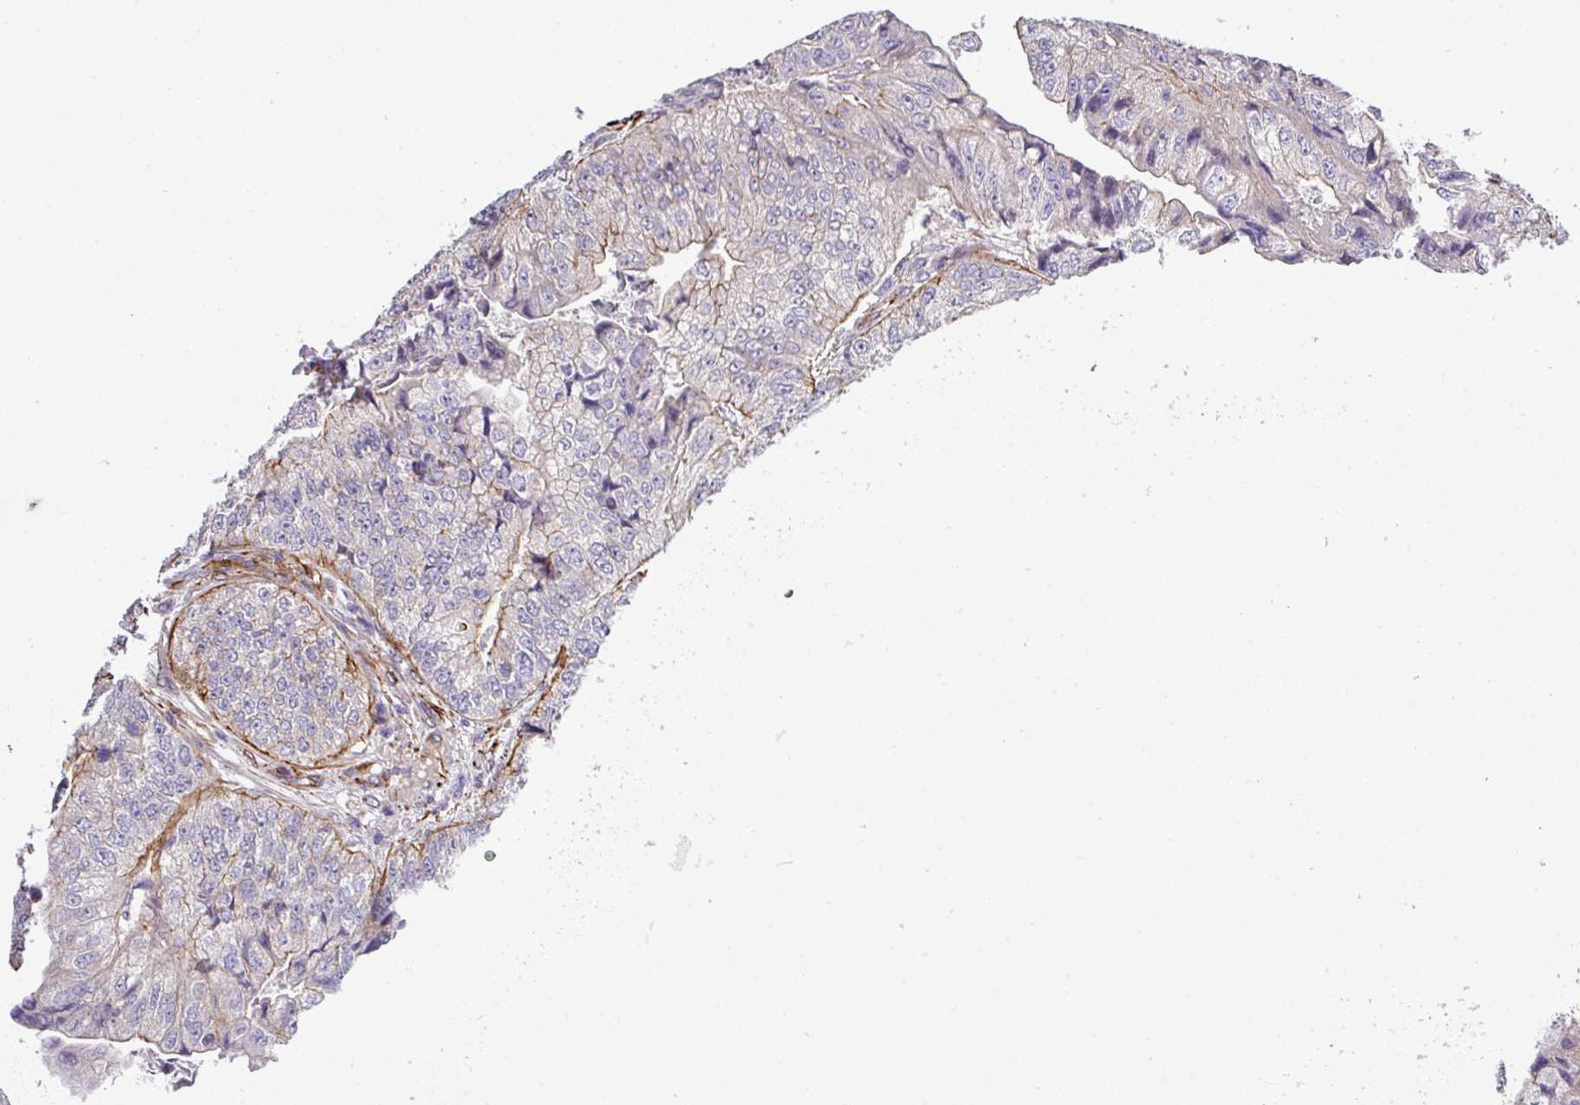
{"staining": {"intensity": "moderate", "quantity": "<25%", "location": "cytoplasmic/membranous"}, "tissue": "colorectal cancer", "cell_type": "Tumor cells", "image_type": "cancer", "snomed": [{"axis": "morphology", "description": "Adenocarcinoma, NOS"}, {"axis": "topography", "description": "Colon"}], "caption": "Immunohistochemical staining of human colorectal cancer shows moderate cytoplasmic/membranous protein positivity in about <25% of tumor cells.", "gene": "PARD6A", "patient": {"sex": "female", "age": 67}}